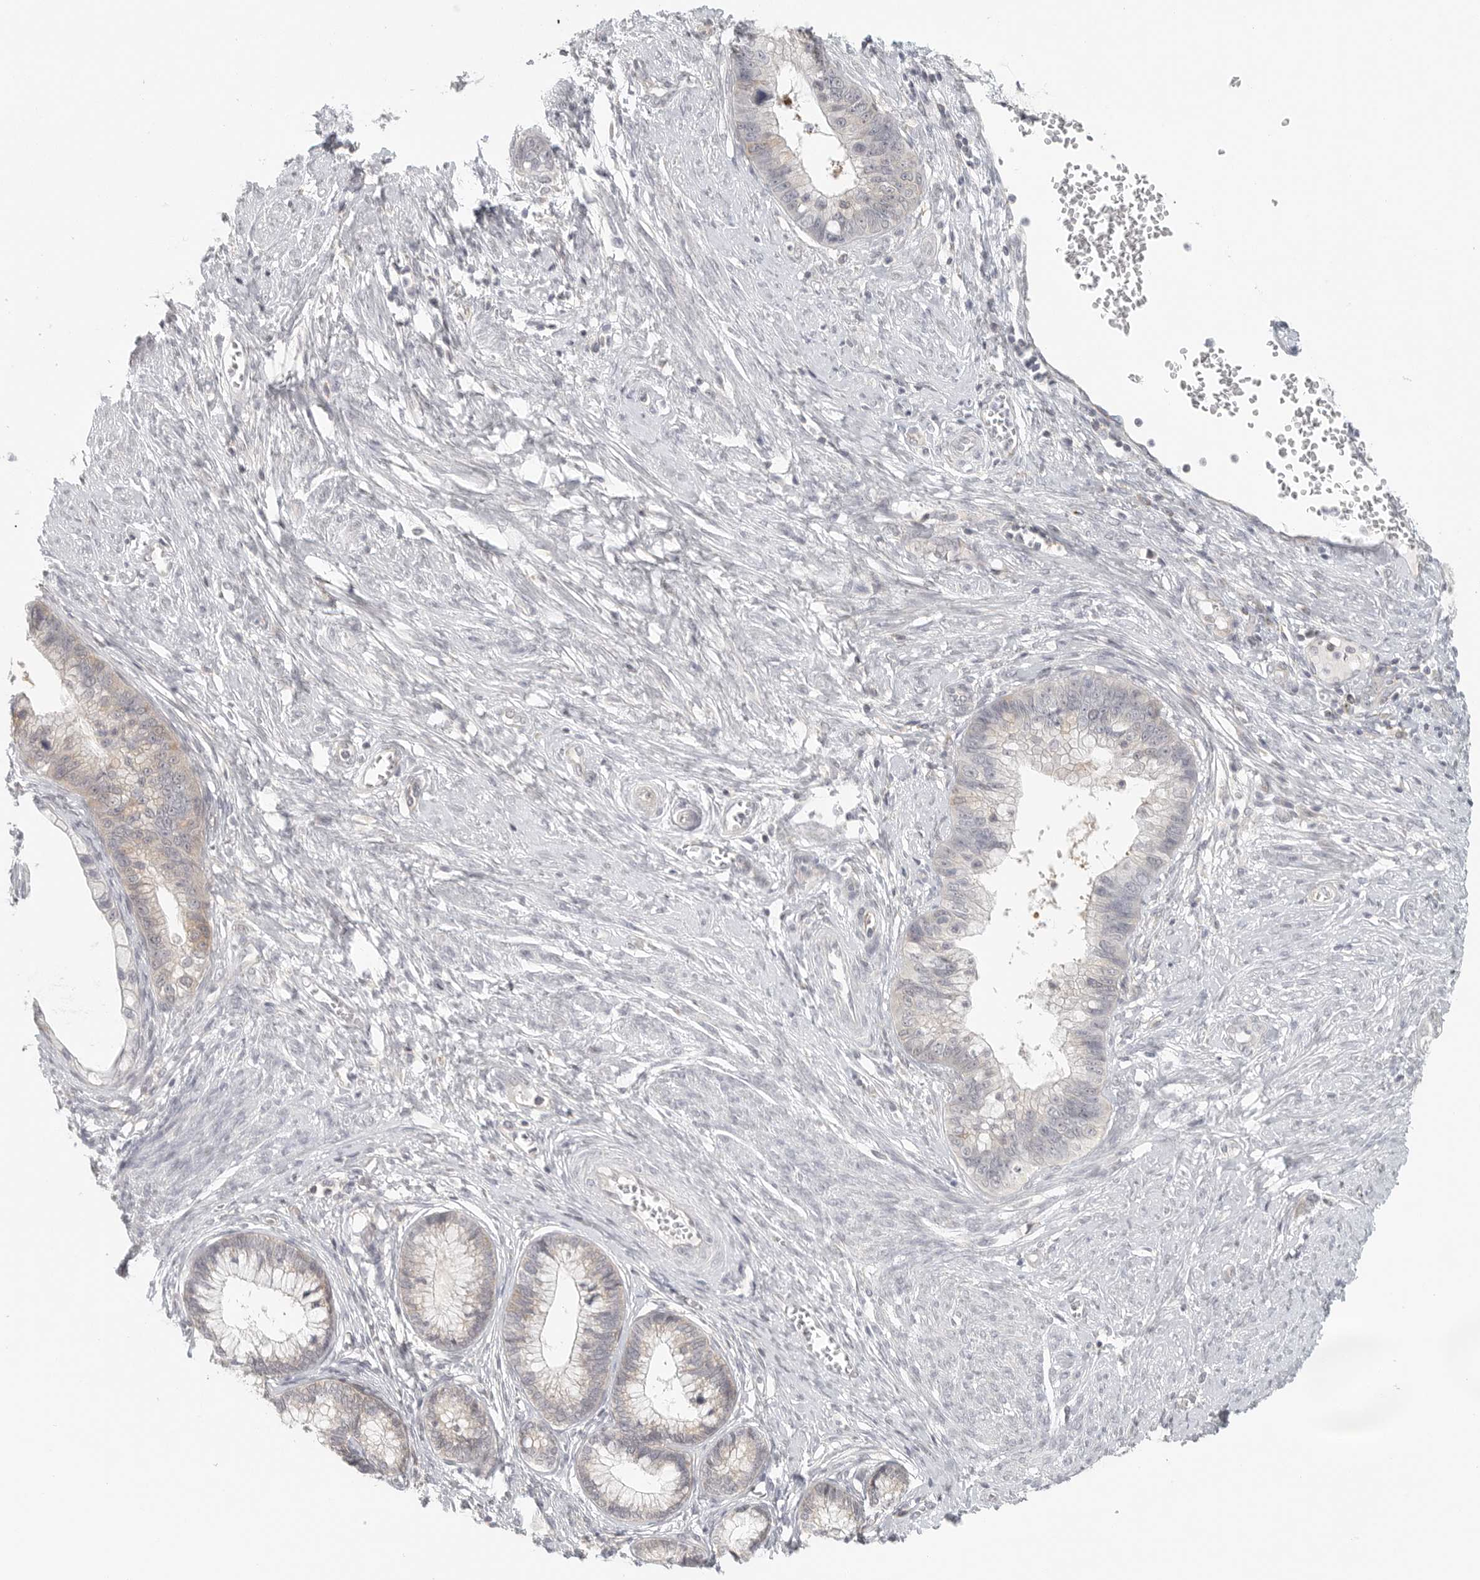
{"staining": {"intensity": "weak", "quantity": "<25%", "location": "cytoplasmic/membranous"}, "tissue": "cervical cancer", "cell_type": "Tumor cells", "image_type": "cancer", "snomed": [{"axis": "morphology", "description": "Adenocarcinoma, NOS"}, {"axis": "topography", "description": "Cervix"}], "caption": "IHC of cervical cancer (adenocarcinoma) displays no staining in tumor cells.", "gene": "HDAC6", "patient": {"sex": "female", "age": 44}}